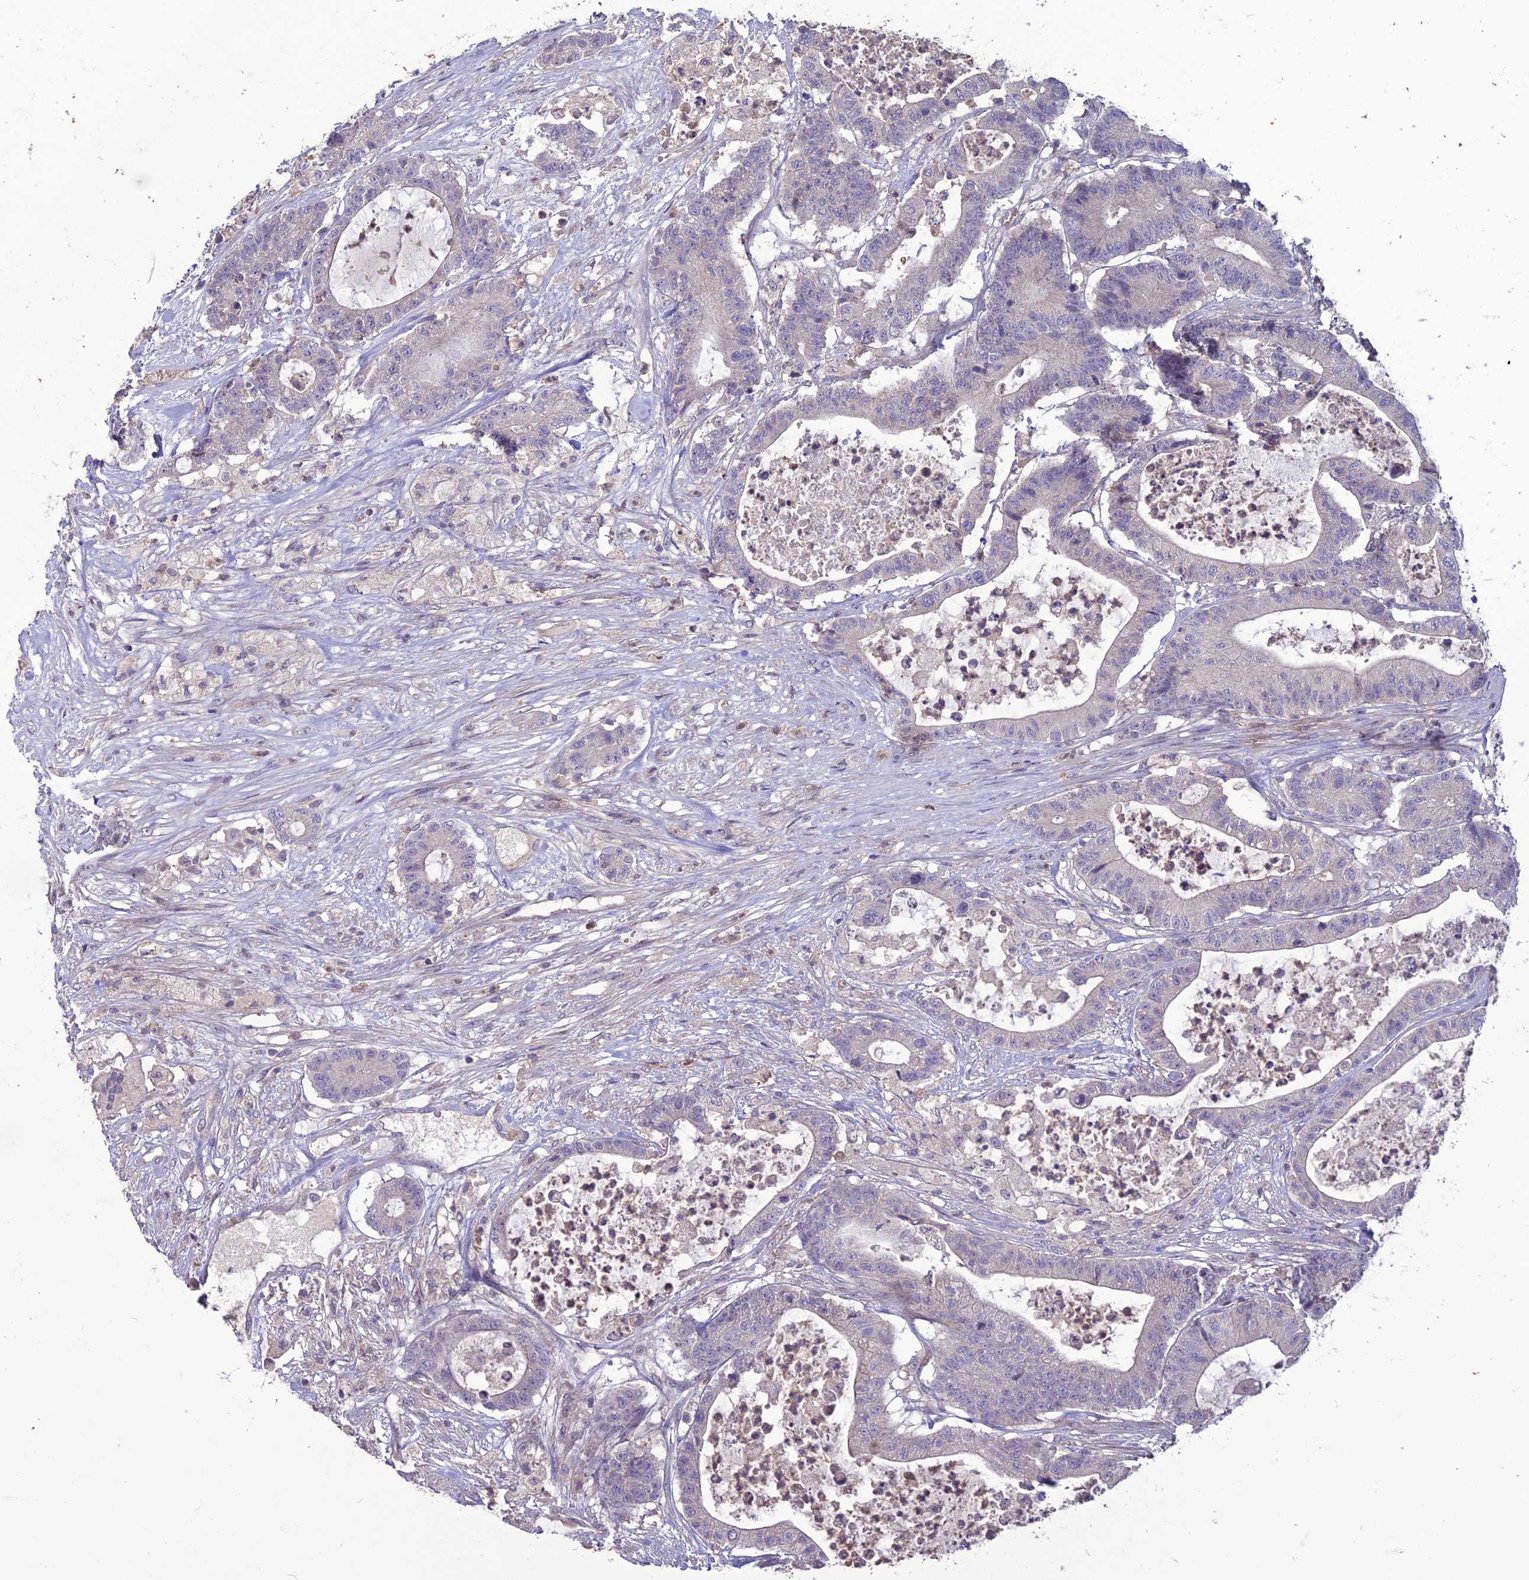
{"staining": {"intensity": "negative", "quantity": "none", "location": "none"}, "tissue": "colorectal cancer", "cell_type": "Tumor cells", "image_type": "cancer", "snomed": [{"axis": "morphology", "description": "Adenocarcinoma, NOS"}, {"axis": "topography", "description": "Colon"}], "caption": "Image shows no significant protein expression in tumor cells of colorectal cancer.", "gene": "C2orf76", "patient": {"sex": "female", "age": 84}}